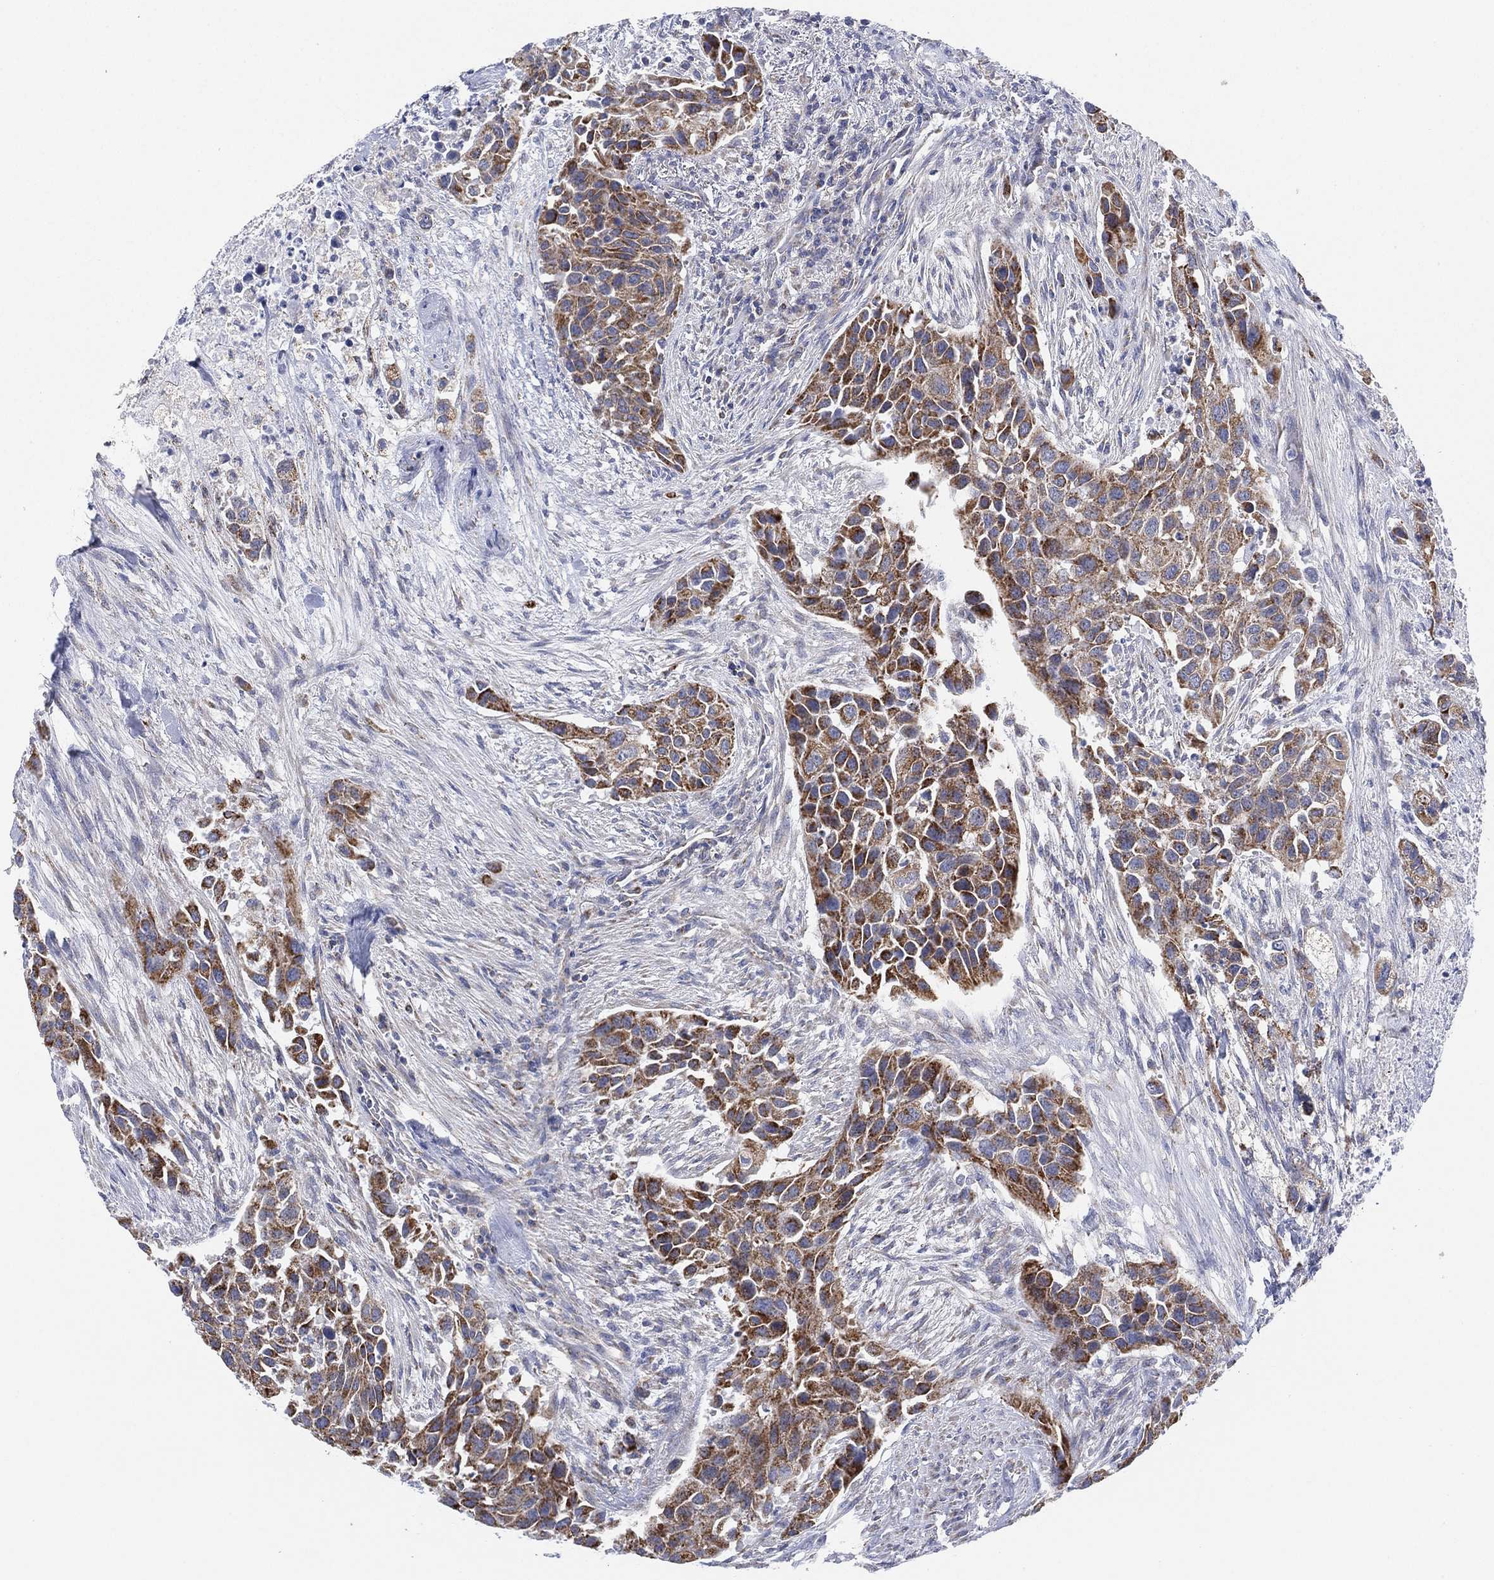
{"staining": {"intensity": "moderate", "quantity": ">75%", "location": "cytoplasmic/membranous"}, "tissue": "urothelial cancer", "cell_type": "Tumor cells", "image_type": "cancer", "snomed": [{"axis": "morphology", "description": "Urothelial carcinoma, High grade"}, {"axis": "topography", "description": "Urinary bladder"}], "caption": "Human urothelial carcinoma (high-grade) stained with a protein marker exhibits moderate staining in tumor cells.", "gene": "INA", "patient": {"sex": "female", "age": 73}}